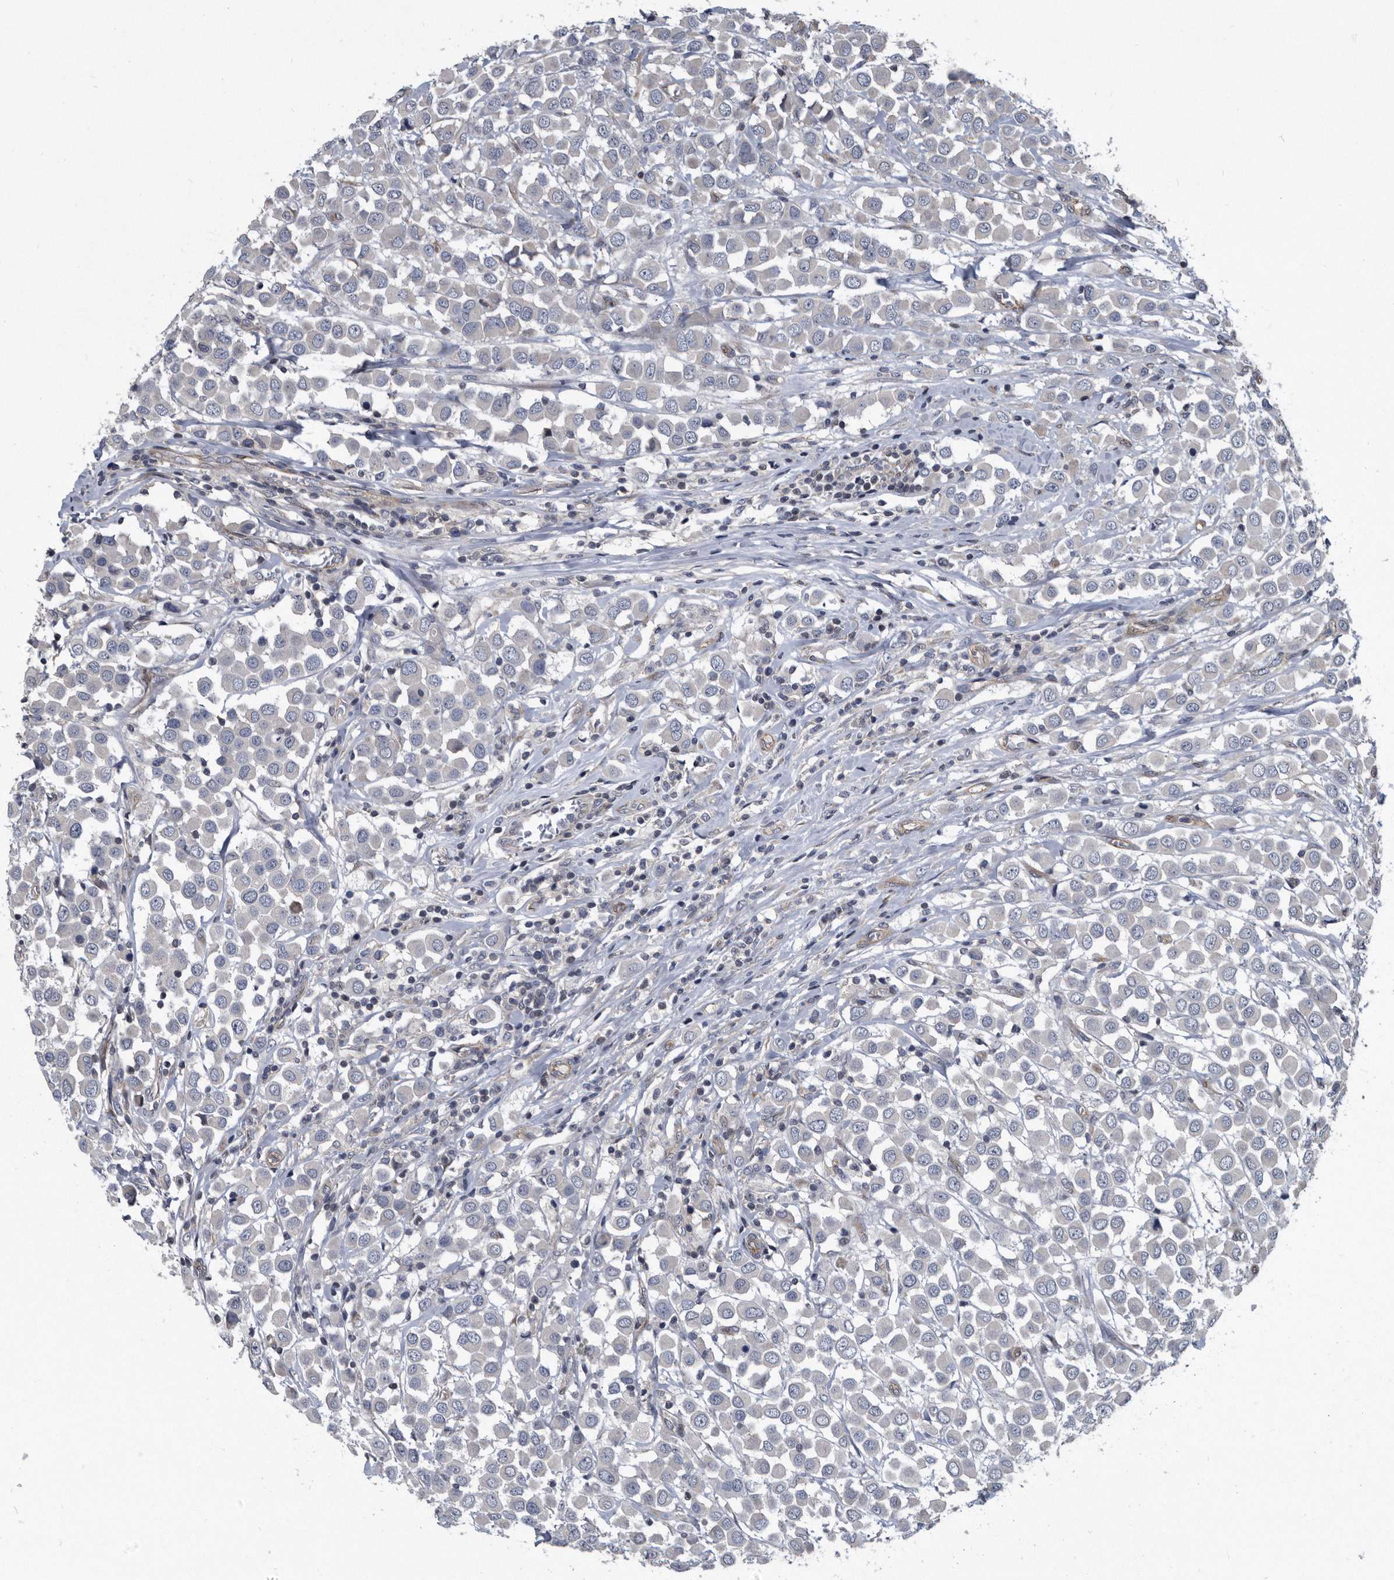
{"staining": {"intensity": "negative", "quantity": "none", "location": "none"}, "tissue": "breast cancer", "cell_type": "Tumor cells", "image_type": "cancer", "snomed": [{"axis": "morphology", "description": "Duct carcinoma"}, {"axis": "topography", "description": "Breast"}], "caption": "Immunohistochemistry photomicrograph of neoplastic tissue: breast invasive ductal carcinoma stained with DAB (3,3'-diaminobenzidine) displays no significant protein positivity in tumor cells.", "gene": "ARMCX1", "patient": {"sex": "female", "age": 61}}